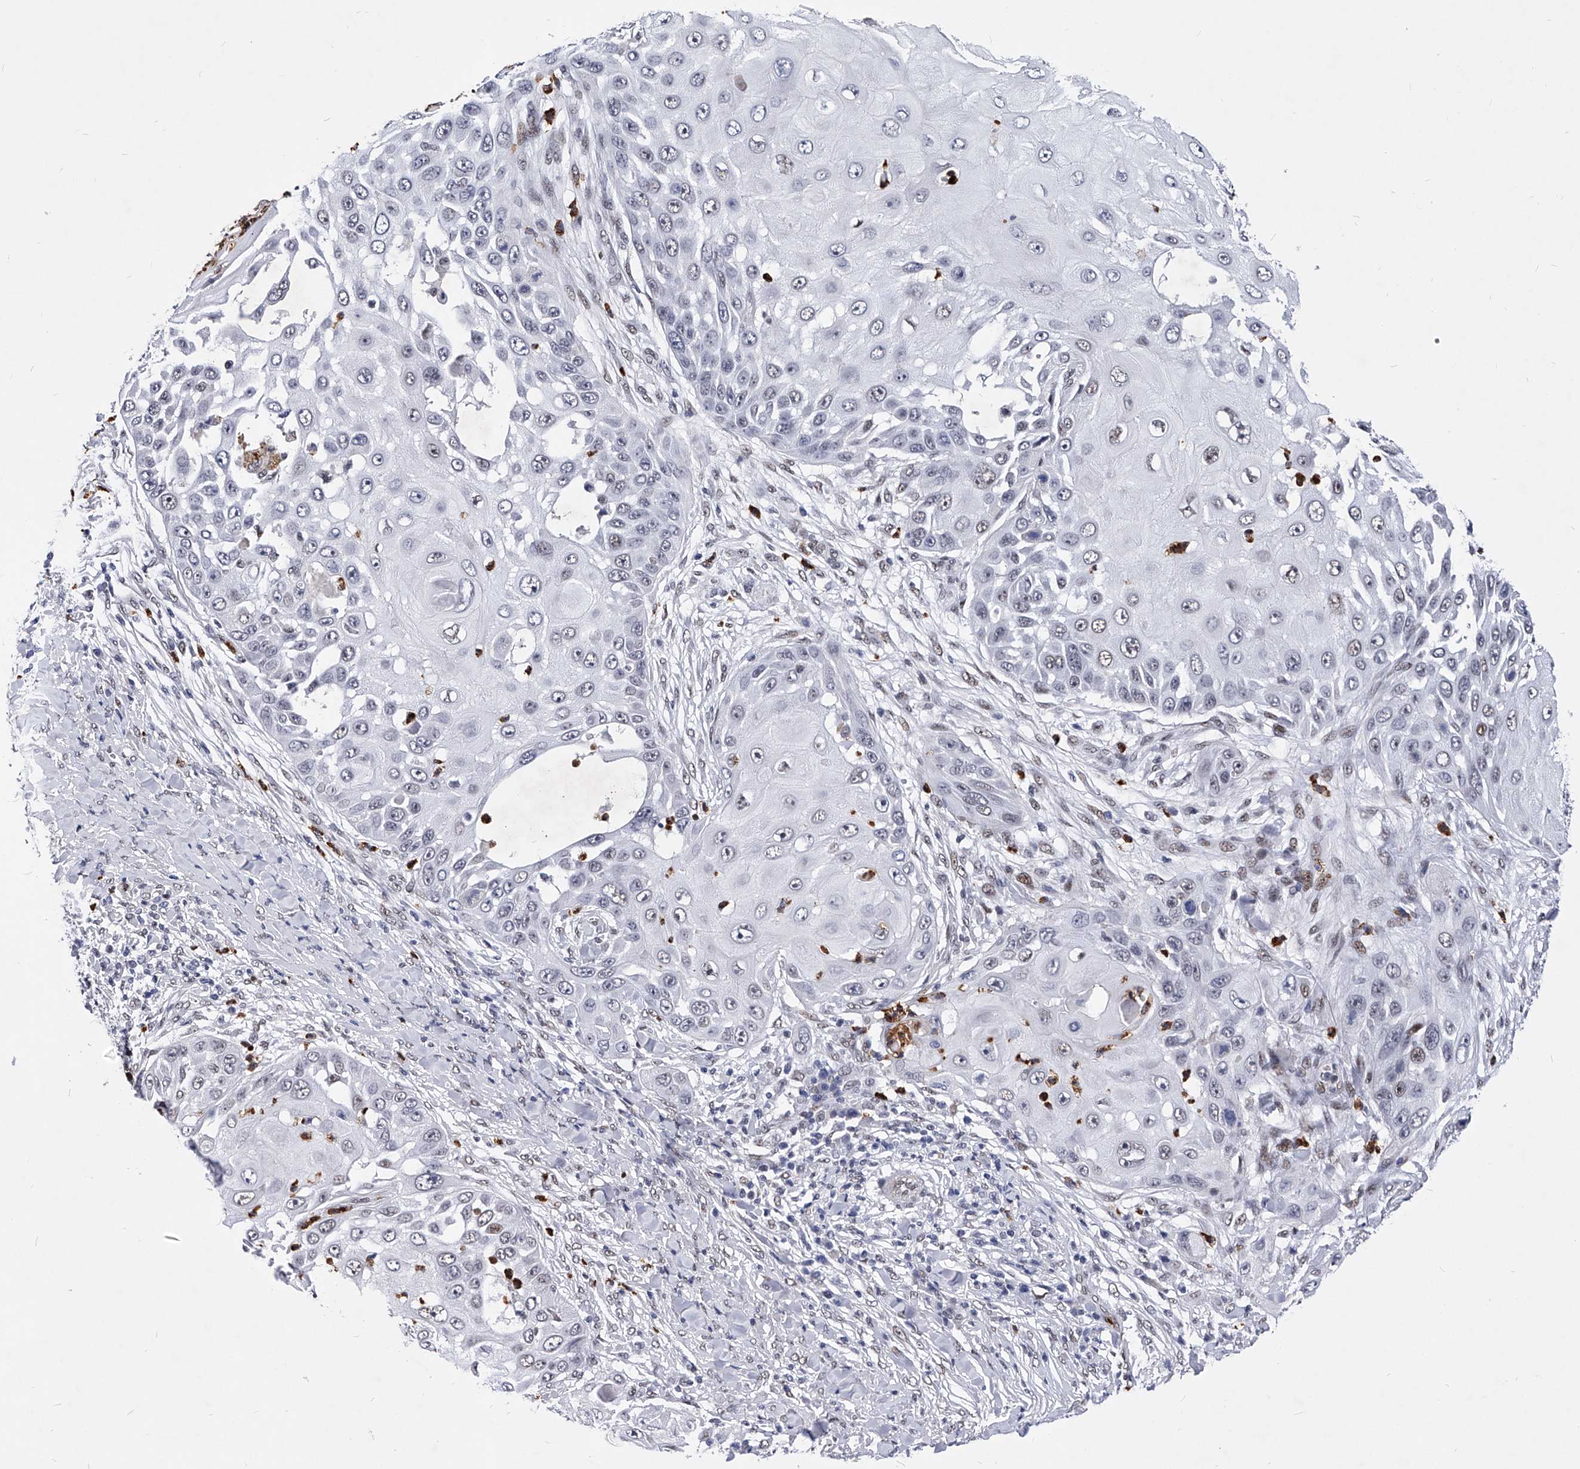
{"staining": {"intensity": "weak", "quantity": "<25%", "location": "nuclear"}, "tissue": "skin cancer", "cell_type": "Tumor cells", "image_type": "cancer", "snomed": [{"axis": "morphology", "description": "Squamous cell carcinoma, NOS"}, {"axis": "topography", "description": "Skin"}], "caption": "The histopathology image exhibits no staining of tumor cells in skin squamous cell carcinoma.", "gene": "TESK2", "patient": {"sex": "female", "age": 44}}